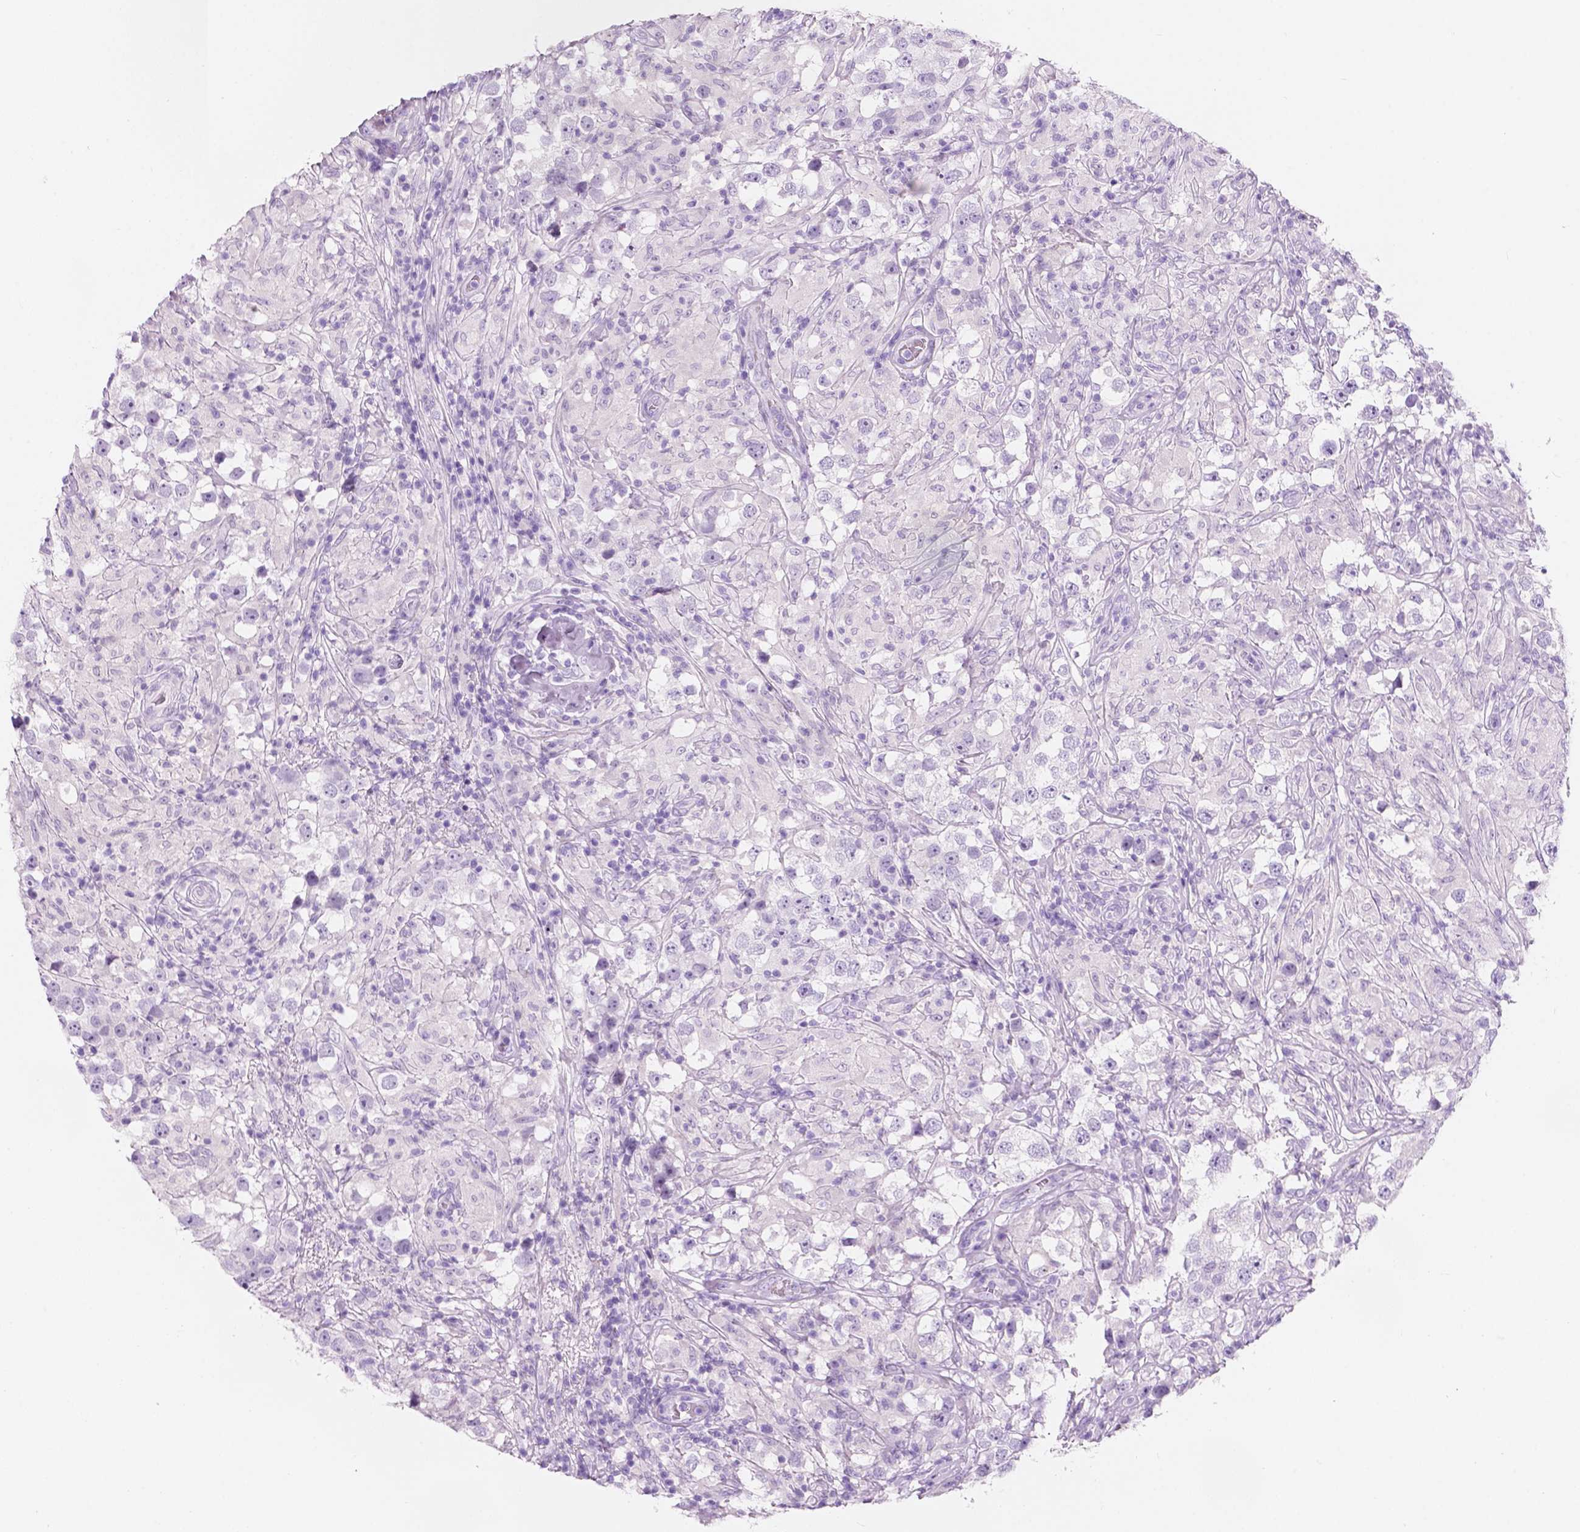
{"staining": {"intensity": "negative", "quantity": "none", "location": "none"}, "tissue": "testis cancer", "cell_type": "Tumor cells", "image_type": "cancer", "snomed": [{"axis": "morphology", "description": "Seminoma, NOS"}, {"axis": "topography", "description": "Testis"}], "caption": "Tumor cells are negative for brown protein staining in testis cancer. The staining was performed using DAB to visualize the protein expression in brown, while the nuclei were stained in blue with hematoxylin (Magnification: 20x).", "gene": "CUZD1", "patient": {"sex": "male", "age": 46}}